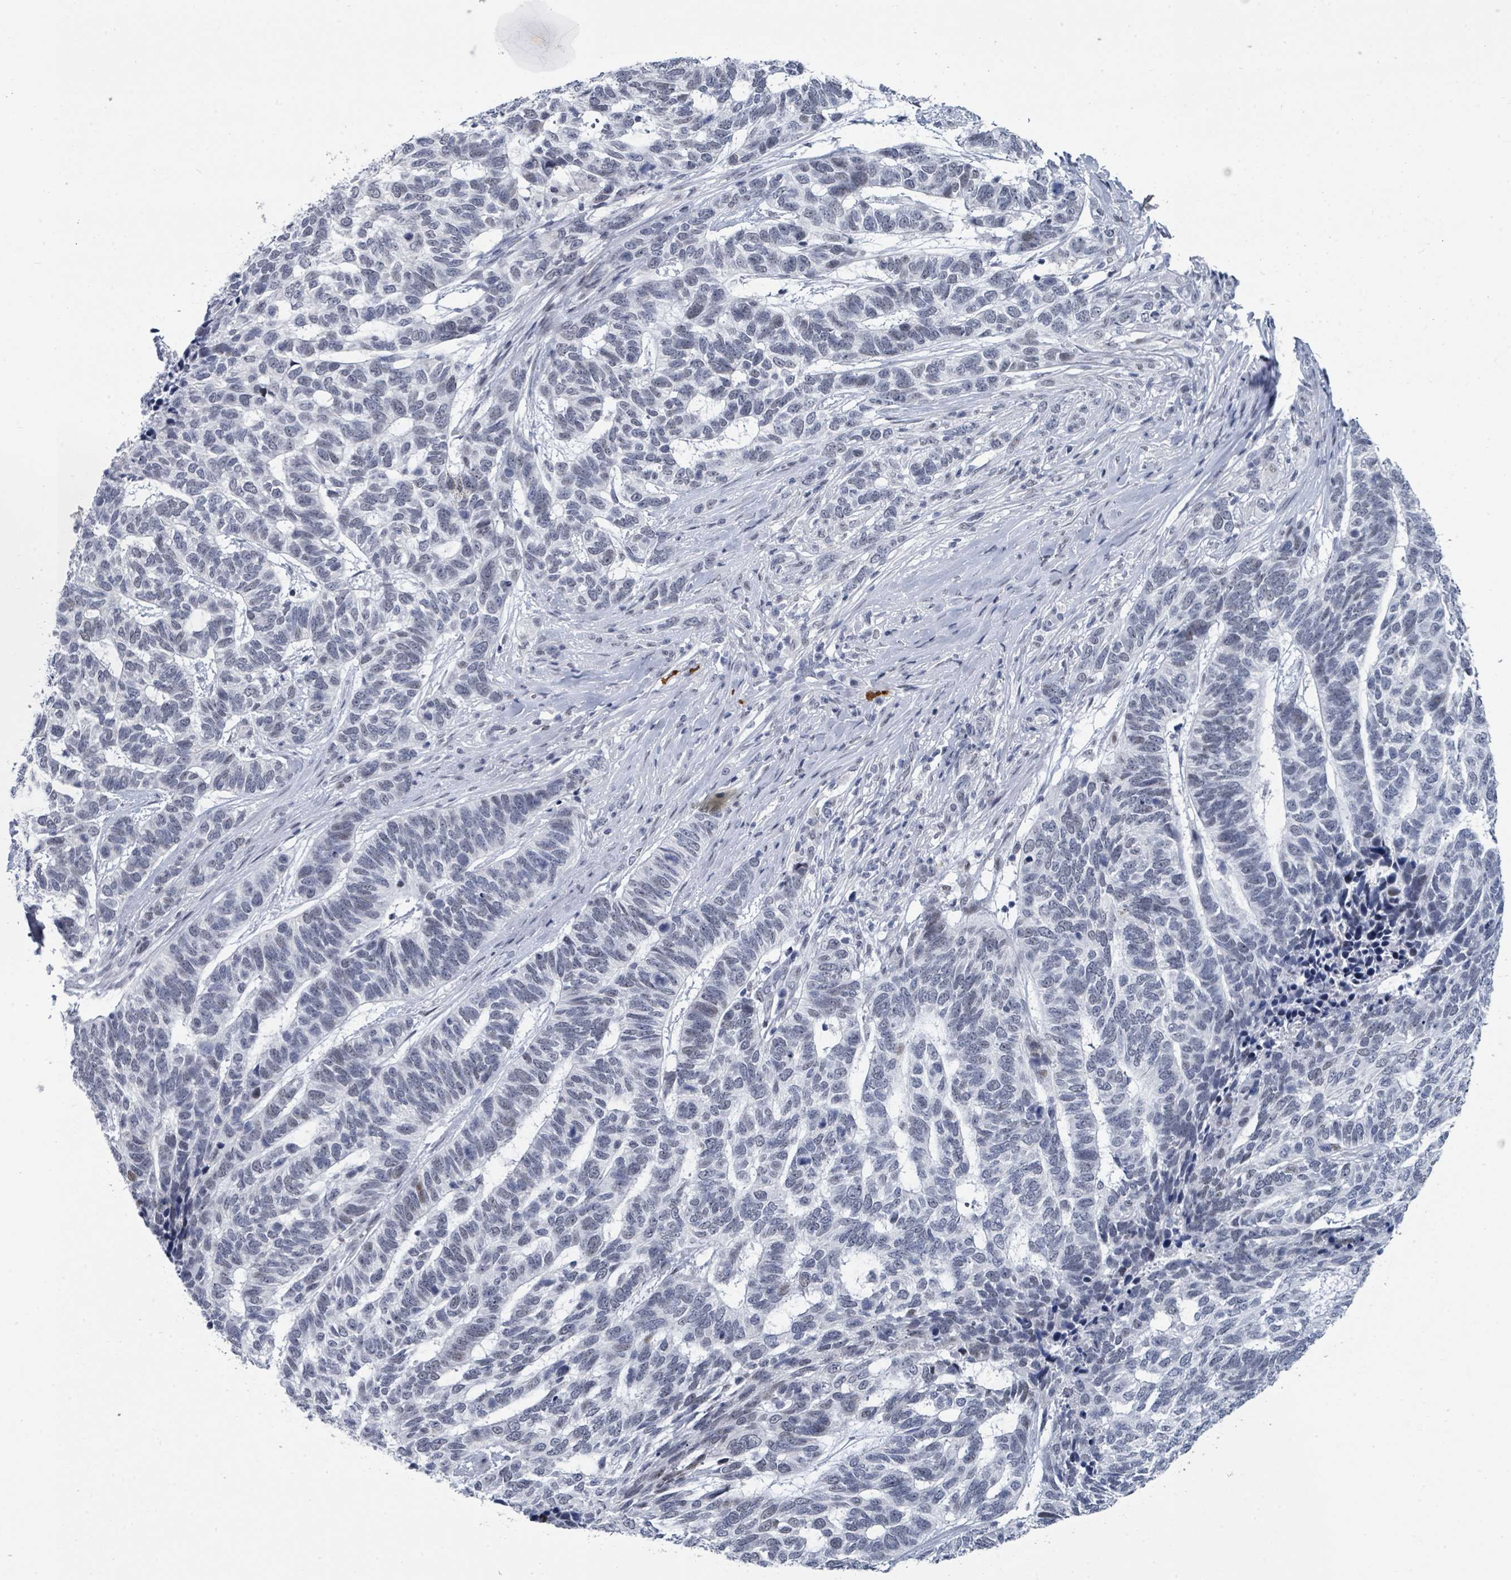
{"staining": {"intensity": "negative", "quantity": "none", "location": "none"}, "tissue": "skin cancer", "cell_type": "Tumor cells", "image_type": "cancer", "snomed": [{"axis": "morphology", "description": "Basal cell carcinoma"}, {"axis": "topography", "description": "Skin"}], "caption": "IHC histopathology image of neoplastic tissue: human basal cell carcinoma (skin) stained with DAB (3,3'-diaminobenzidine) demonstrates no significant protein staining in tumor cells.", "gene": "CT45A5", "patient": {"sex": "female", "age": 65}}